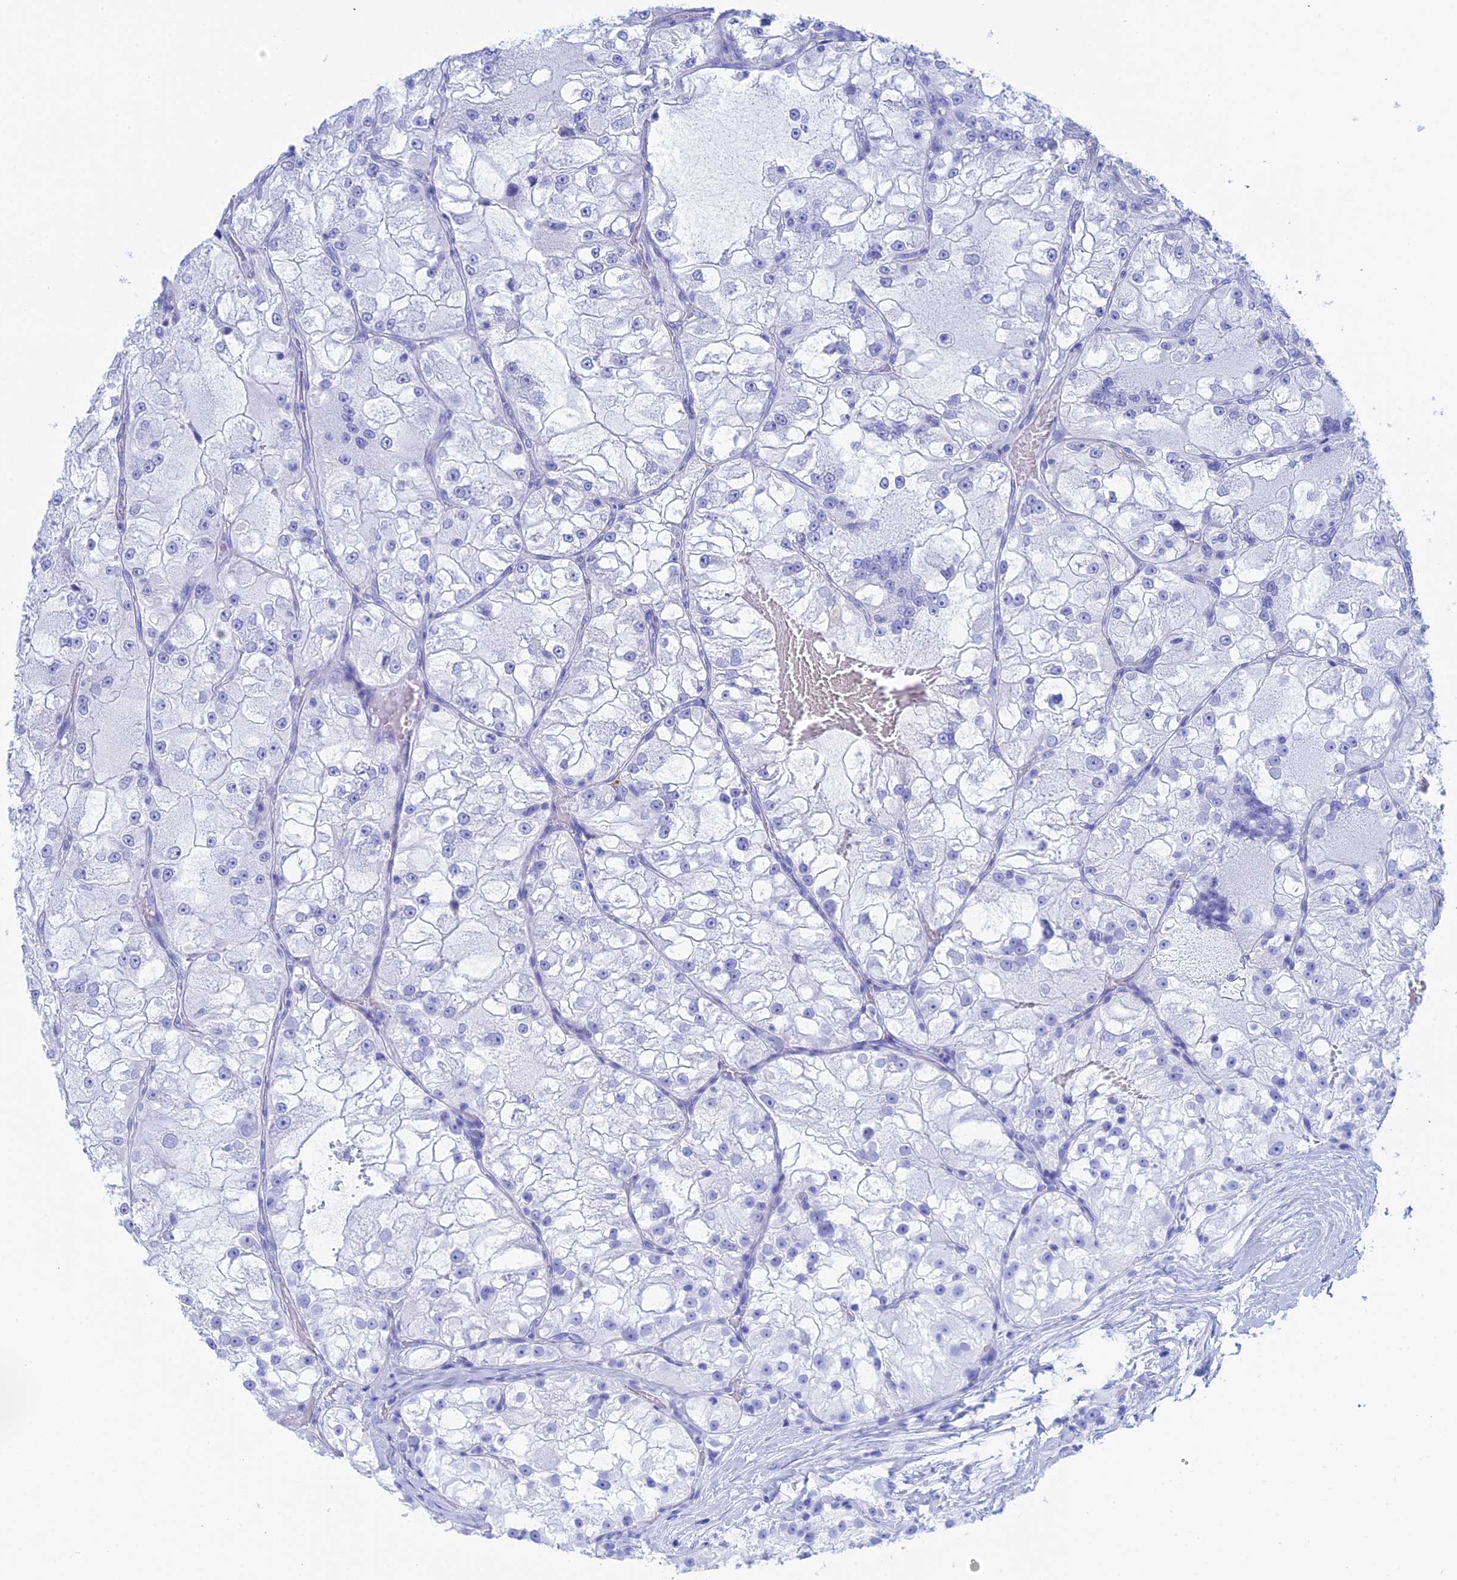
{"staining": {"intensity": "negative", "quantity": "none", "location": "none"}, "tissue": "renal cancer", "cell_type": "Tumor cells", "image_type": "cancer", "snomed": [{"axis": "morphology", "description": "Adenocarcinoma, NOS"}, {"axis": "topography", "description": "Kidney"}], "caption": "Renal cancer (adenocarcinoma) was stained to show a protein in brown. There is no significant staining in tumor cells. (Immunohistochemistry (ihc), brightfield microscopy, high magnification).", "gene": "TEX101", "patient": {"sex": "female", "age": 72}}